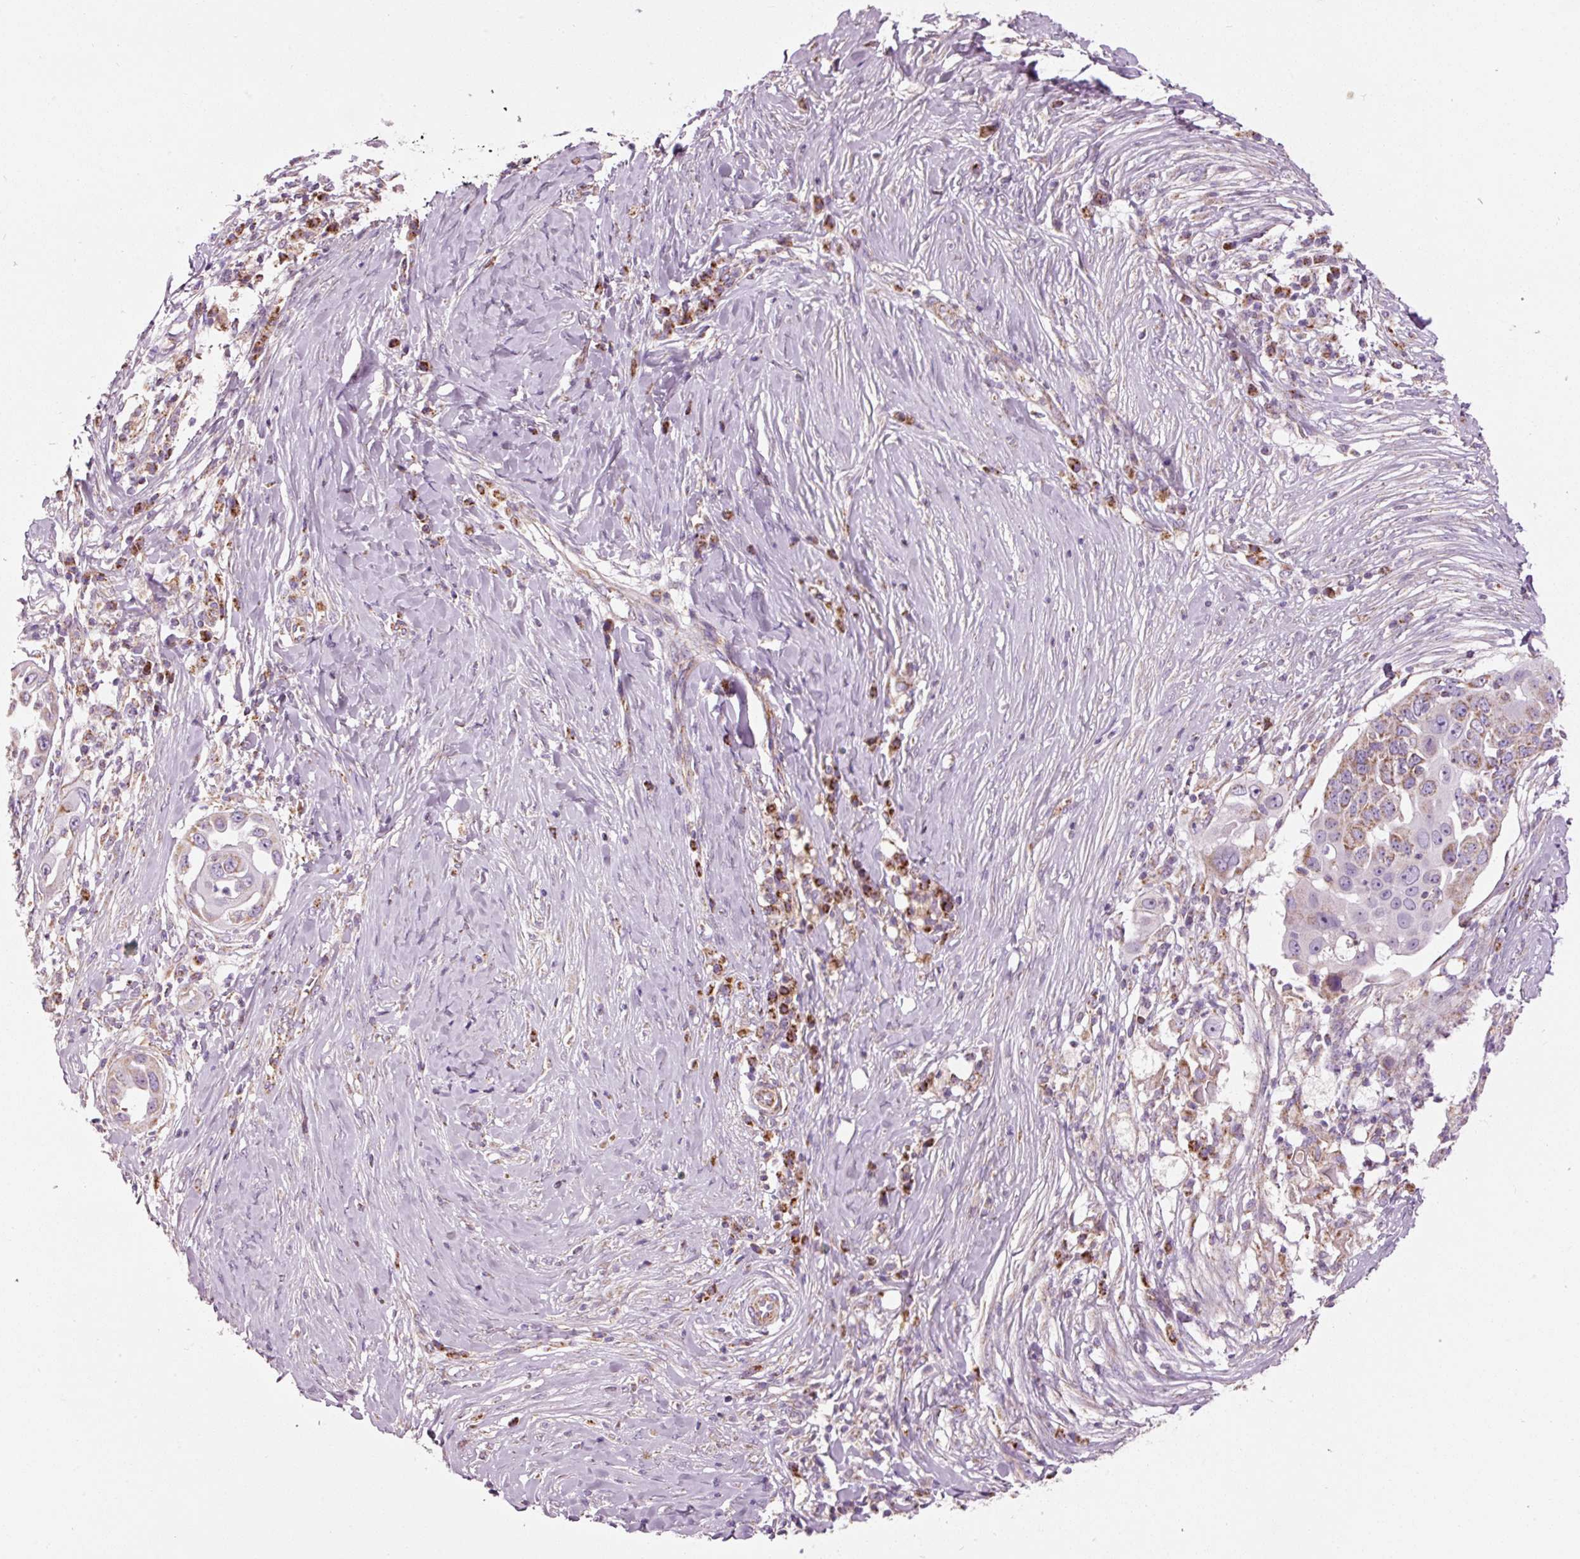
{"staining": {"intensity": "weak", "quantity": "25%-75%", "location": "cytoplasmic/membranous"}, "tissue": "skin cancer", "cell_type": "Tumor cells", "image_type": "cancer", "snomed": [{"axis": "morphology", "description": "Squamous cell carcinoma, NOS"}, {"axis": "topography", "description": "Skin"}], "caption": "This histopathology image exhibits immunohistochemistry (IHC) staining of skin cancer, with low weak cytoplasmic/membranous staining in approximately 25%-75% of tumor cells.", "gene": "NDUFB4", "patient": {"sex": "female", "age": 44}}